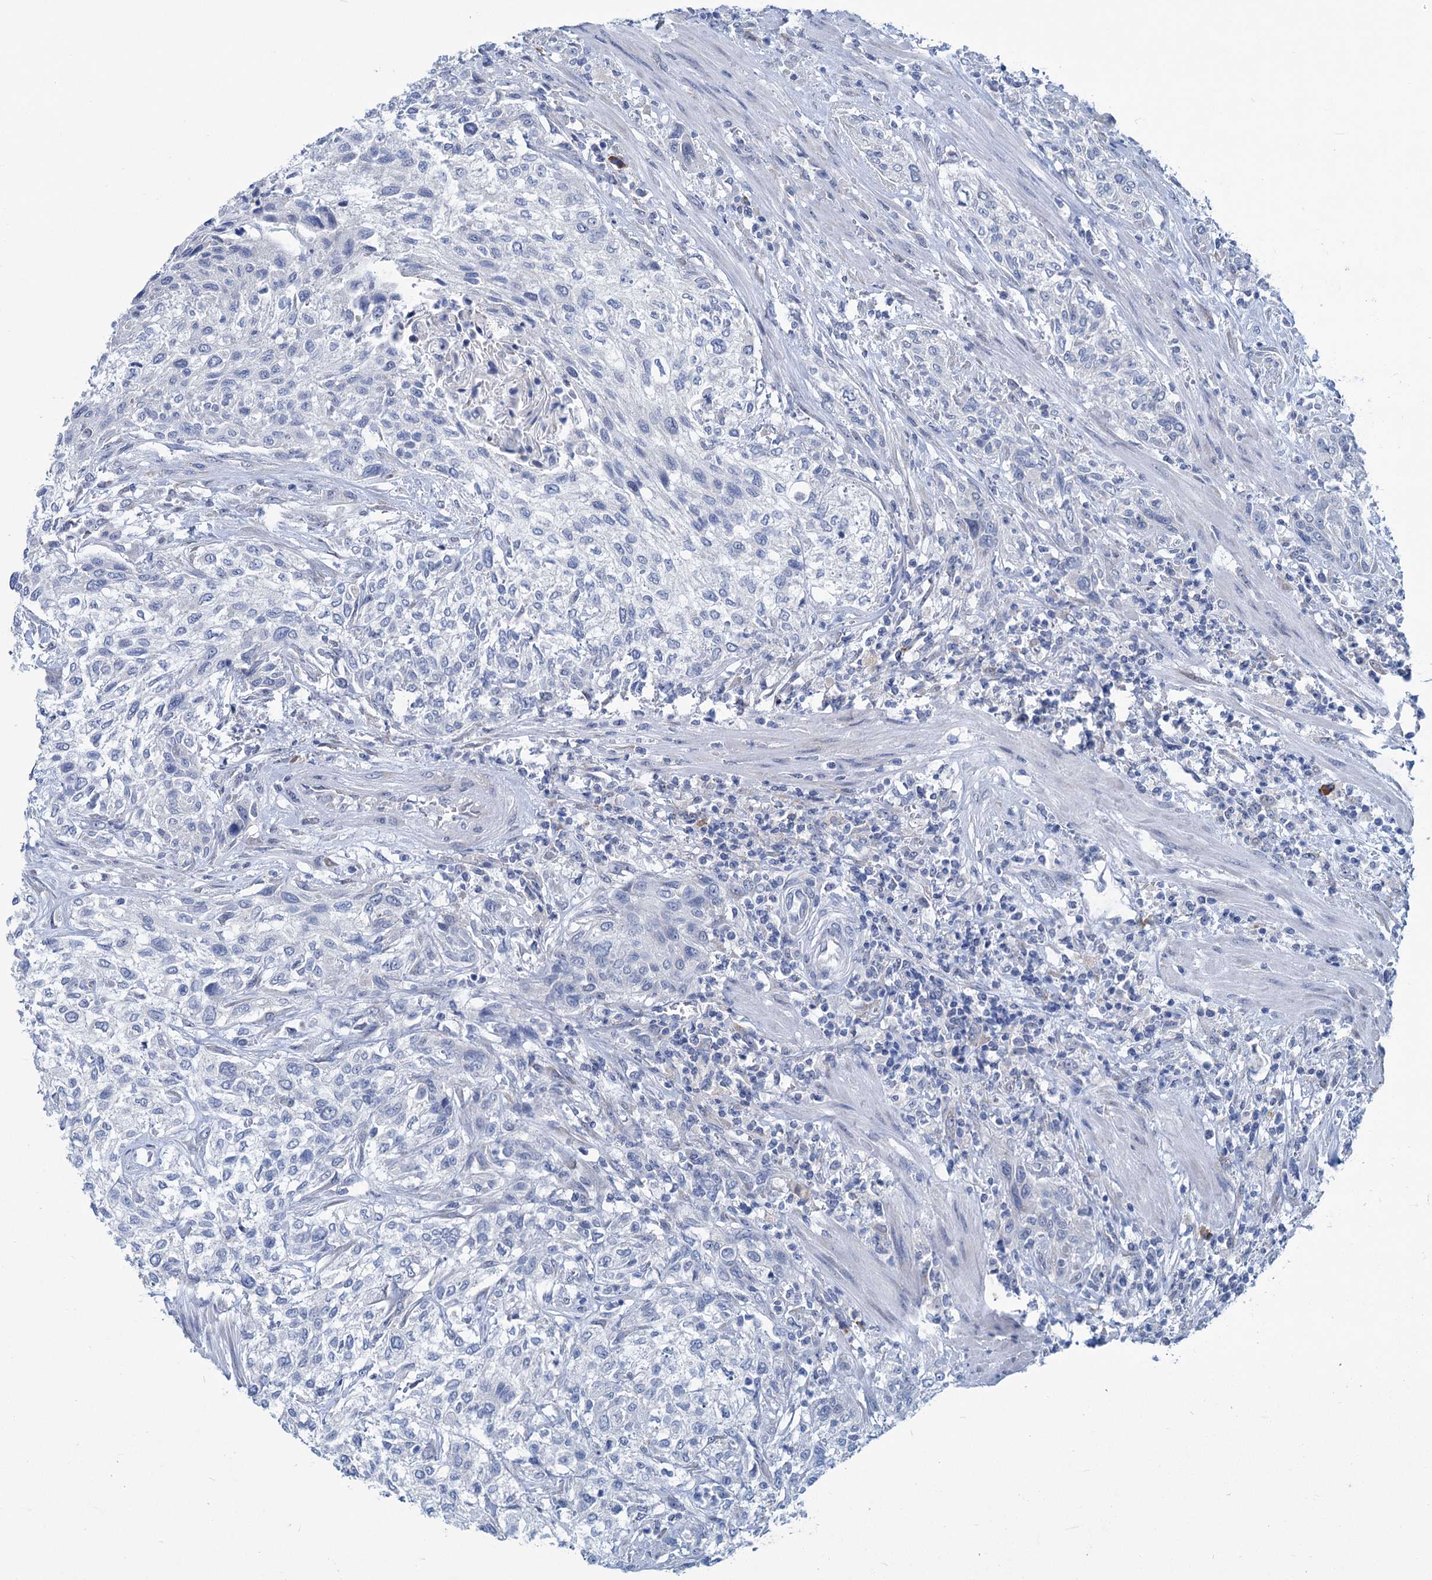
{"staining": {"intensity": "negative", "quantity": "none", "location": "none"}, "tissue": "urothelial cancer", "cell_type": "Tumor cells", "image_type": "cancer", "snomed": [{"axis": "morphology", "description": "Normal tissue, NOS"}, {"axis": "morphology", "description": "Urothelial carcinoma, NOS"}, {"axis": "topography", "description": "Urinary bladder"}, {"axis": "topography", "description": "Peripheral nerve tissue"}], "caption": "Tumor cells show no significant protein positivity in urothelial cancer. (DAB immunohistochemistry visualized using brightfield microscopy, high magnification).", "gene": "NEU3", "patient": {"sex": "male", "age": 35}}